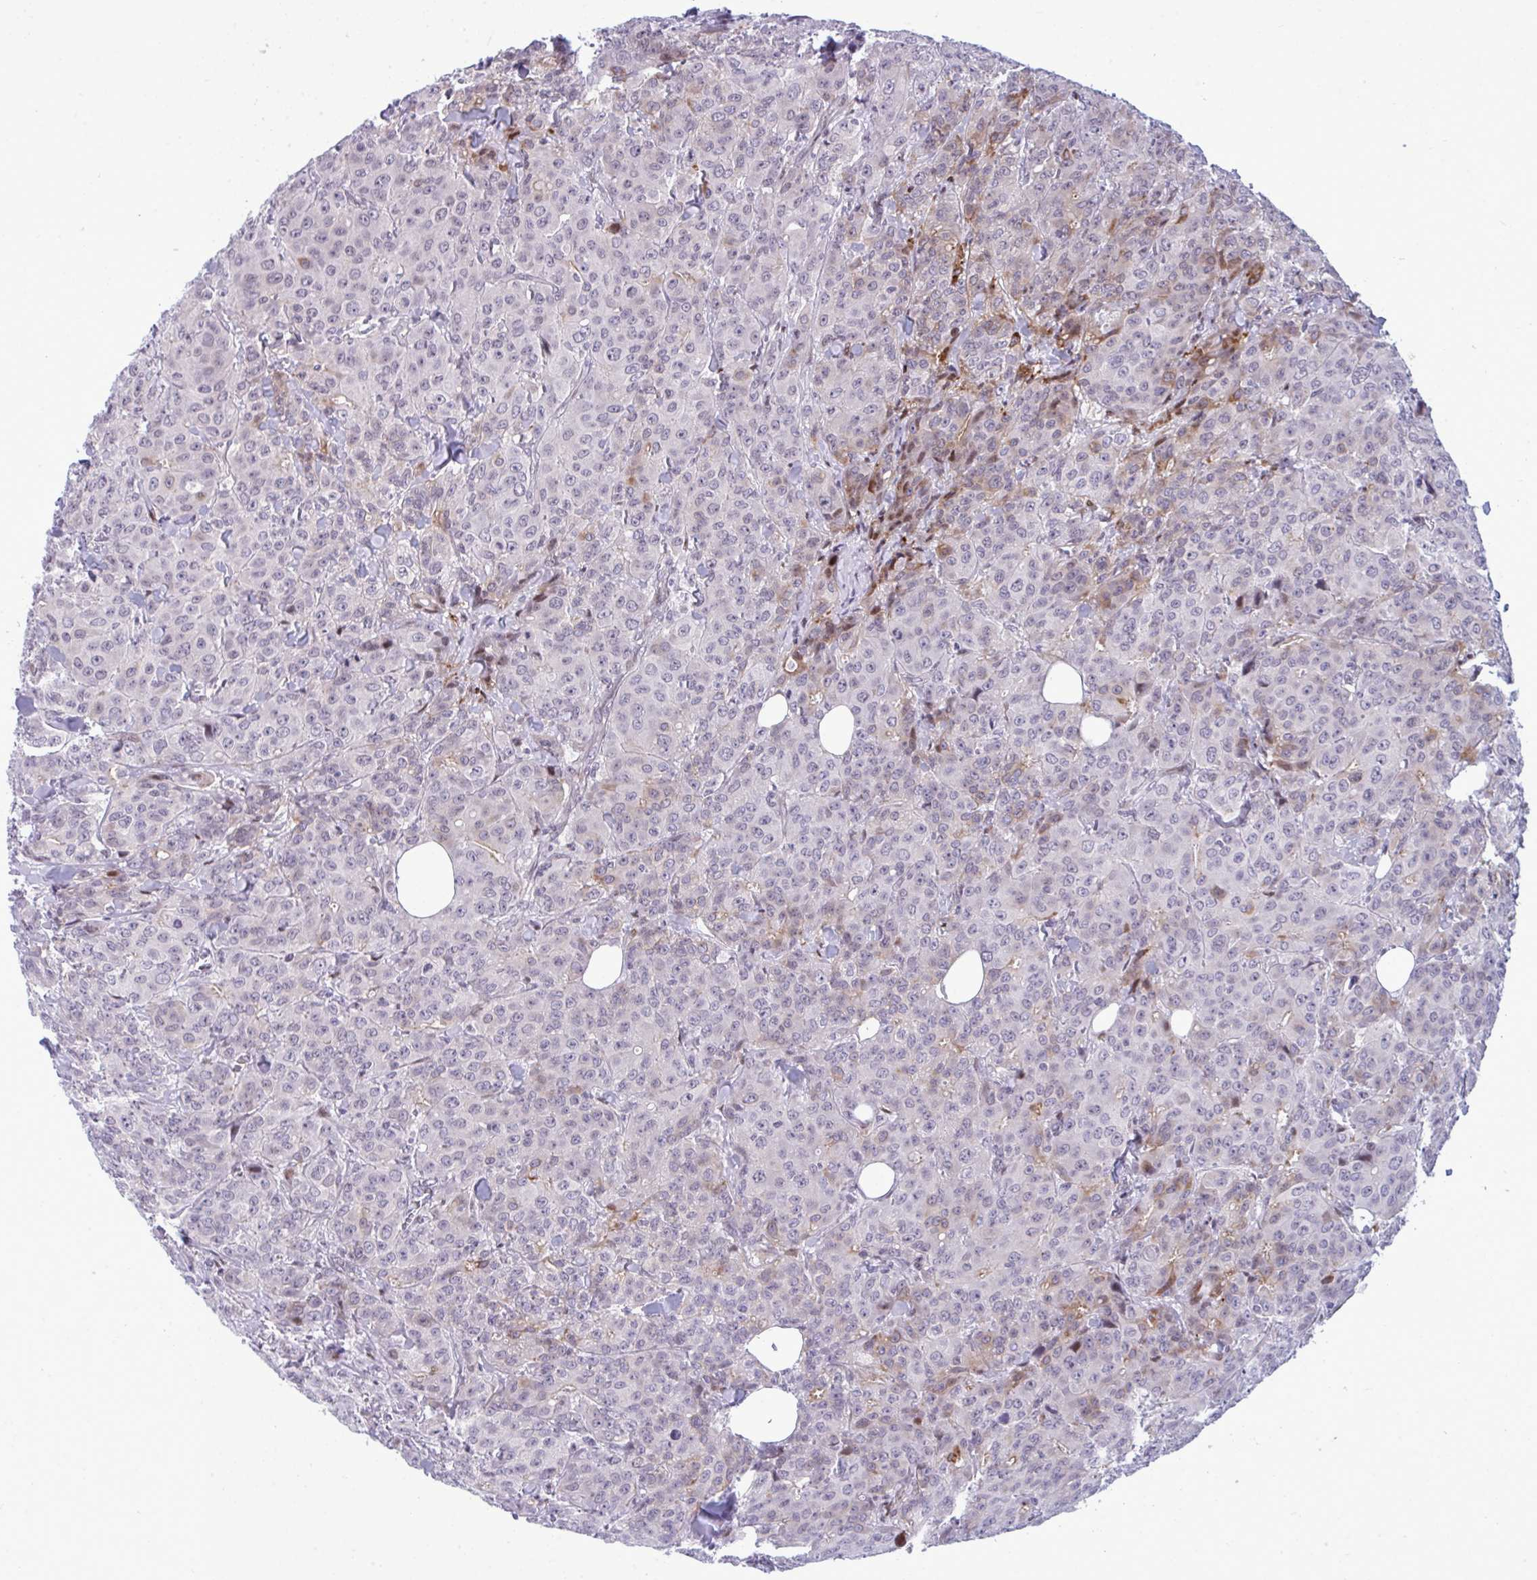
{"staining": {"intensity": "moderate", "quantity": "<25%", "location": "nuclear"}, "tissue": "breast cancer", "cell_type": "Tumor cells", "image_type": "cancer", "snomed": [{"axis": "morphology", "description": "Normal tissue, NOS"}, {"axis": "morphology", "description": "Duct carcinoma"}, {"axis": "topography", "description": "Breast"}], "caption": "Breast infiltrating ductal carcinoma was stained to show a protein in brown. There is low levels of moderate nuclear expression in approximately <25% of tumor cells.", "gene": "TAB1", "patient": {"sex": "female", "age": 43}}